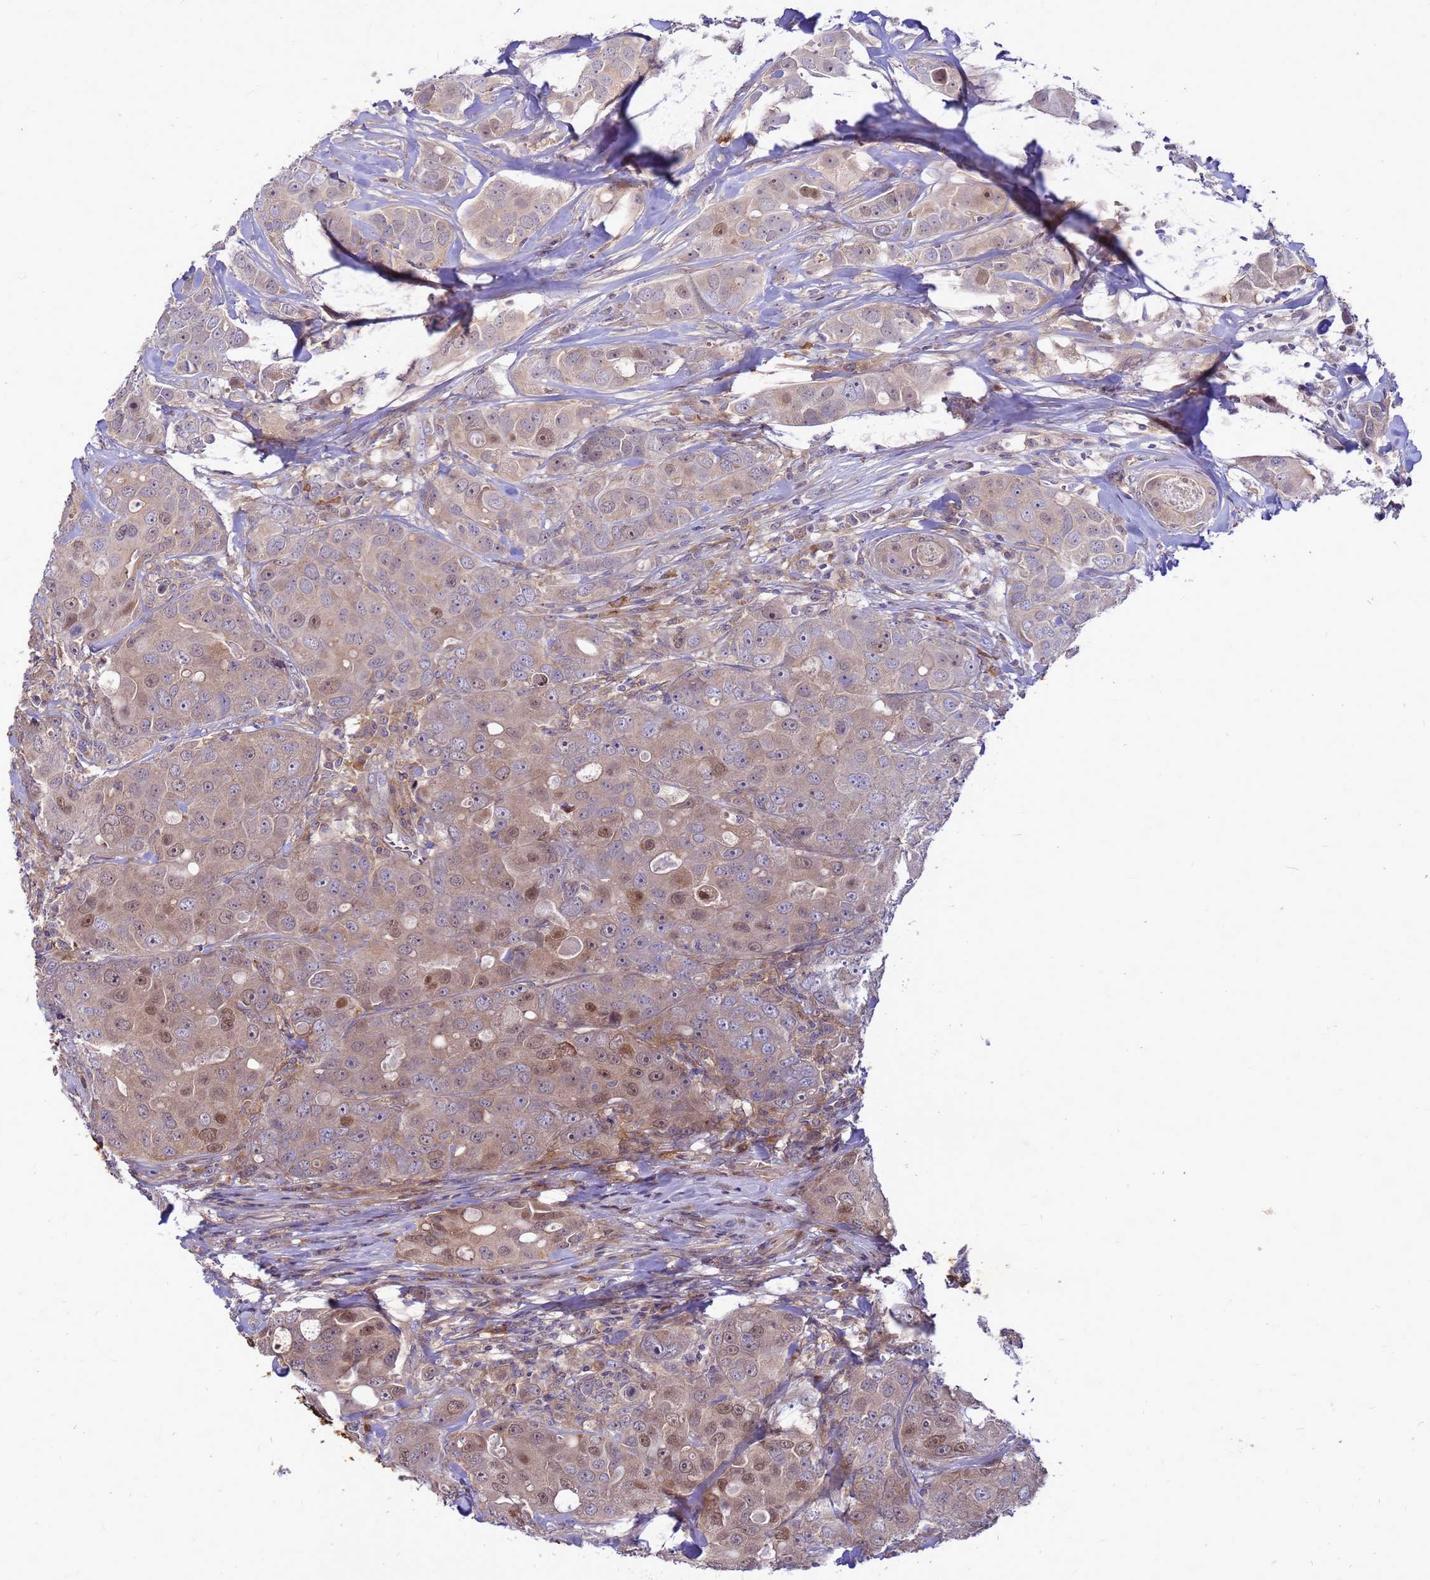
{"staining": {"intensity": "moderate", "quantity": "<25%", "location": "cytoplasmic/membranous,nuclear"}, "tissue": "breast cancer", "cell_type": "Tumor cells", "image_type": "cancer", "snomed": [{"axis": "morphology", "description": "Duct carcinoma"}, {"axis": "topography", "description": "Breast"}], "caption": "Protein staining reveals moderate cytoplasmic/membranous and nuclear positivity in approximately <25% of tumor cells in breast cancer (intraductal carcinoma).", "gene": "RNF215", "patient": {"sex": "female", "age": 43}}